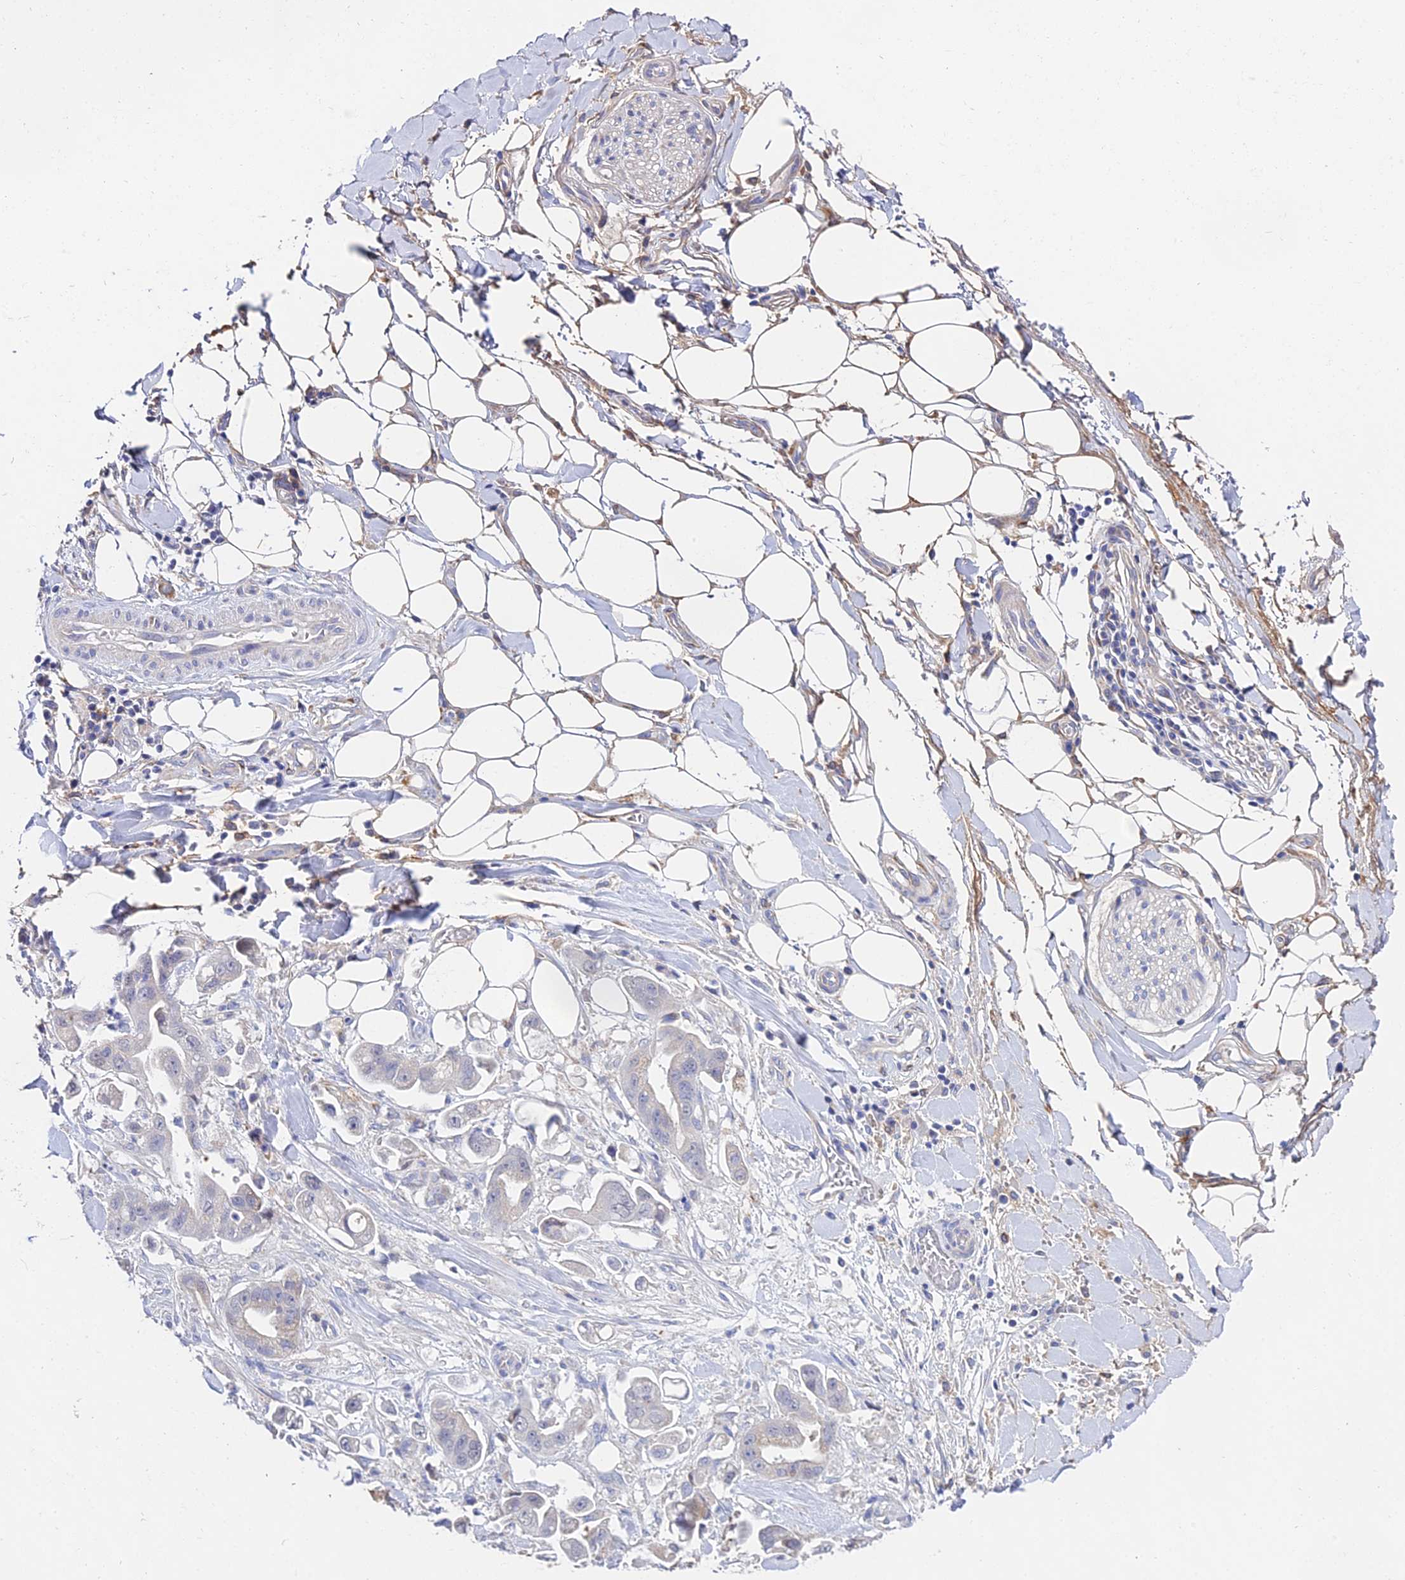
{"staining": {"intensity": "negative", "quantity": "none", "location": "none"}, "tissue": "stomach cancer", "cell_type": "Tumor cells", "image_type": "cancer", "snomed": [{"axis": "morphology", "description": "Adenocarcinoma, NOS"}, {"axis": "topography", "description": "Stomach"}], "caption": "Immunohistochemistry (IHC) image of neoplastic tissue: human adenocarcinoma (stomach) stained with DAB (3,3'-diaminobenzidine) exhibits no significant protein positivity in tumor cells.", "gene": "PPP2R2C", "patient": {"sex": "male", "age": 62}}